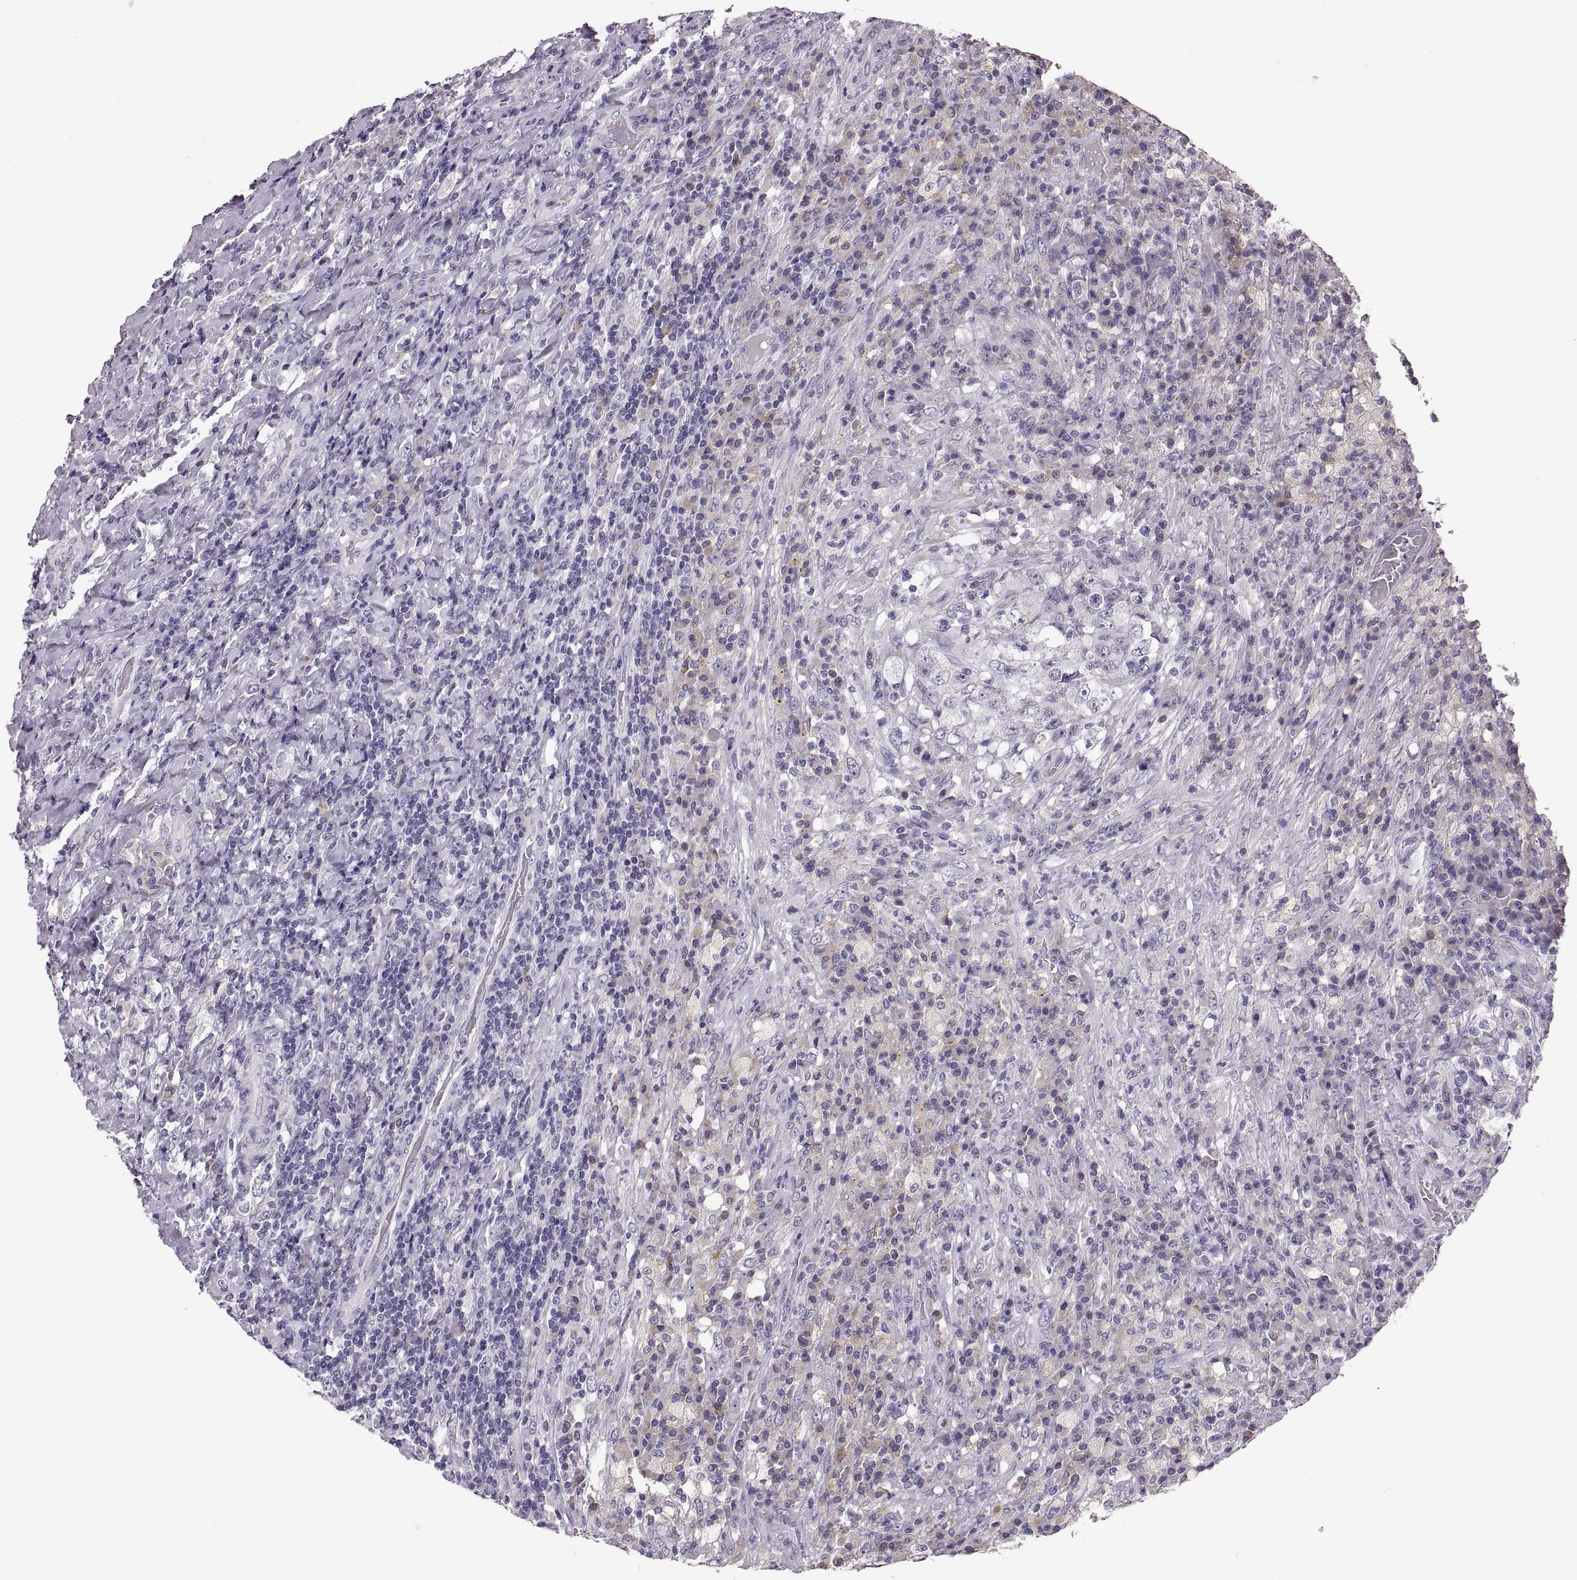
{"staining": {"intensity": "negative", "quantity": "none", "location": "none"}, "tissue": "testis cancer", "cell_type": "Tumor cells", "image_type": "cancer", "snomed": [{"axis": "morphology", "description": "Necrosis, NOS"}, {"axis": "morphology", "description": "Carcinoma, Embryonal, NOS"}, {"axis": "topography", "description": "Testis"}], "caption": "Human testis embryonal carcinoma stained for a protein using IHC reveals no staining in tumor cells.", "gene": "MAGEB18", "patient": {"sex": "male", "age": 19}}